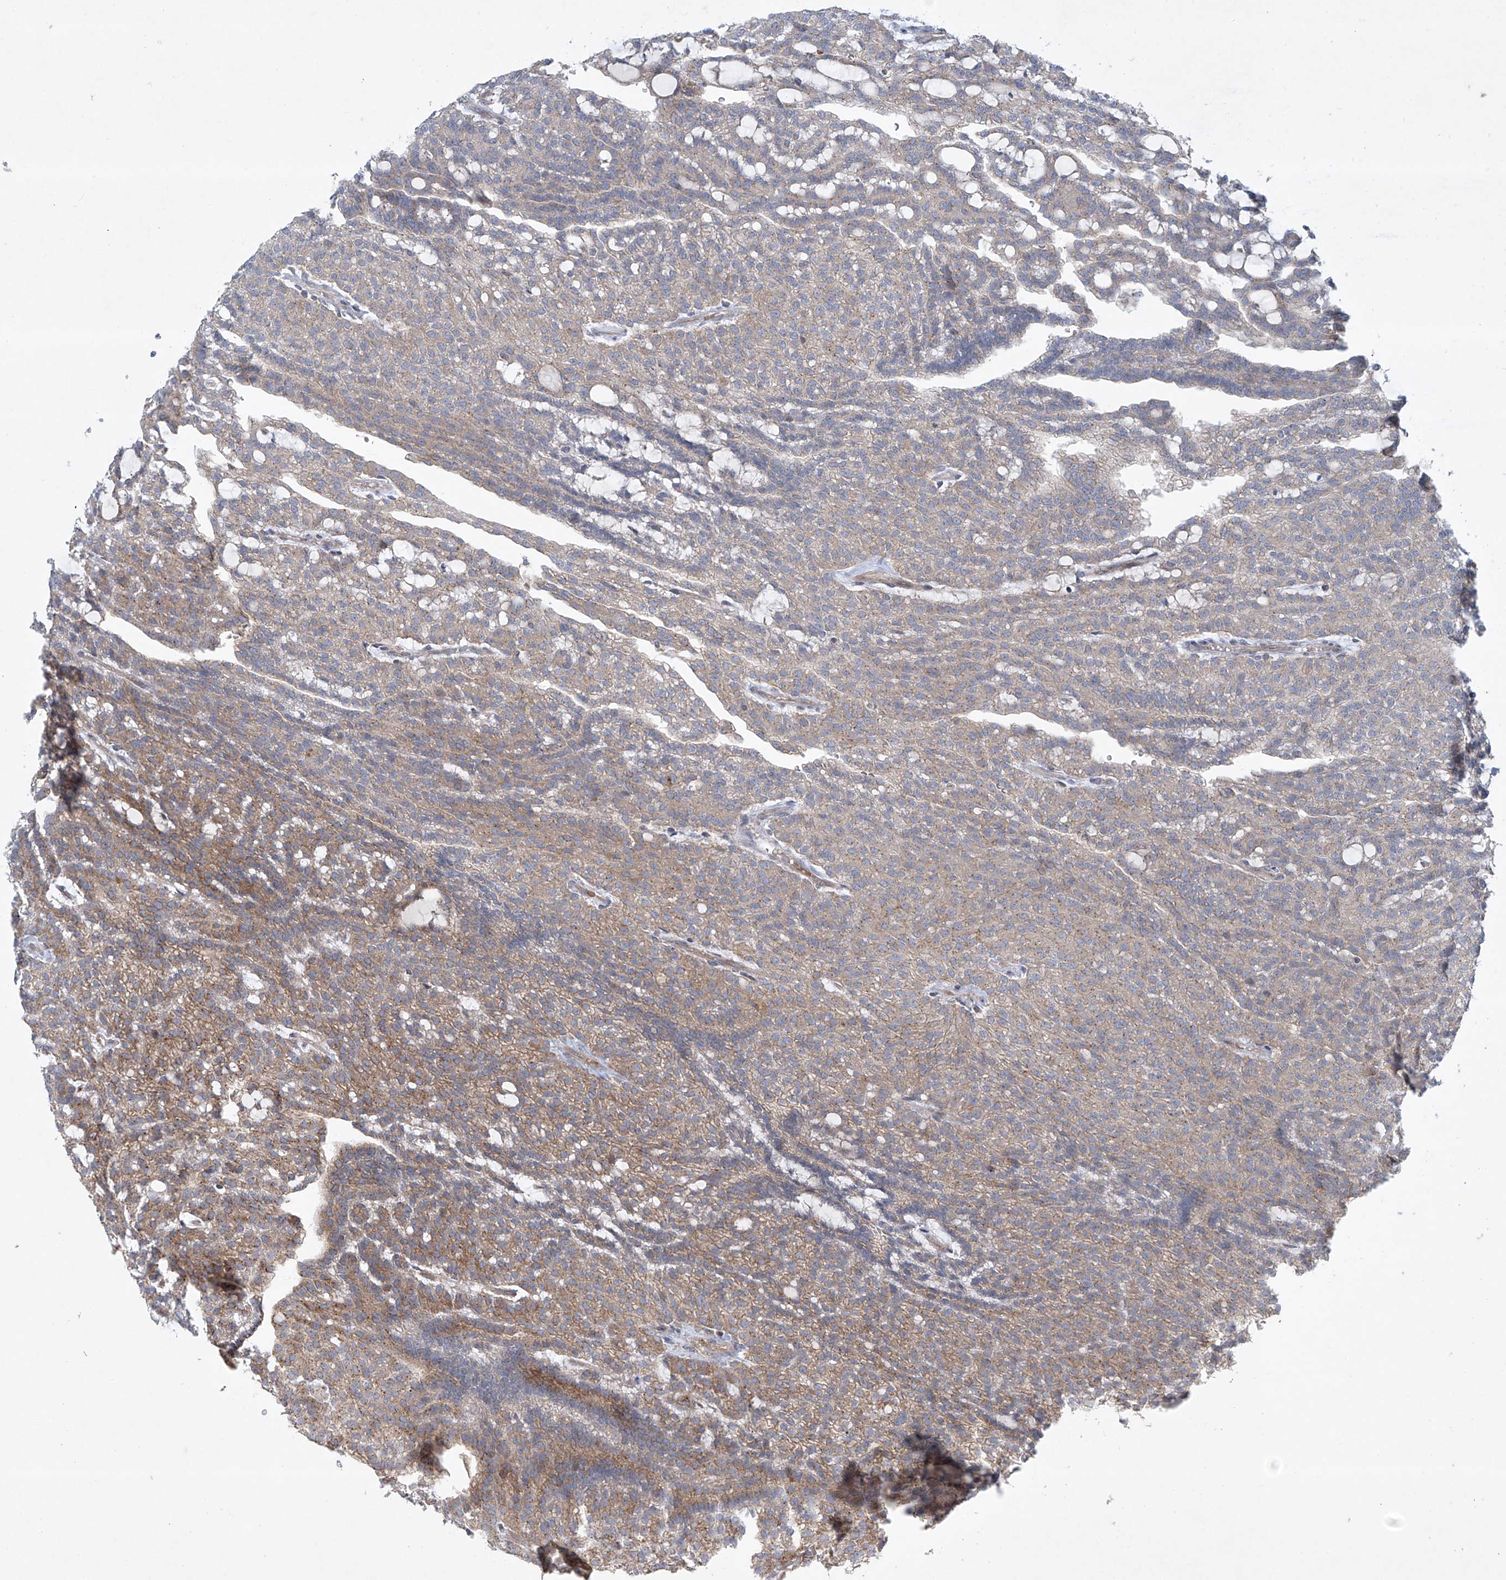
{"staining": {"intensity": "moderate", "quantity": "25%-75%", "location": "cytoplasmic/membranous"}, "tissue": "renal cancer", "cell_type": "Tumor cells", "image_type": "cancer", "snomed": [{"axis": "morphology", "description": "Adenocarcinoma, NOS"}, {"axis": "topography", "description": "Kidney"}], "caption": "The histopathology image displays immunohistochemical staining of adenocarcinoma (renal). There is moderate cytoplasmic/membranous expression is appreciated in about 25%-75% of tumor cells.", "gene": "TJAP1", "patient": {"sex": "male", "age": 63}}